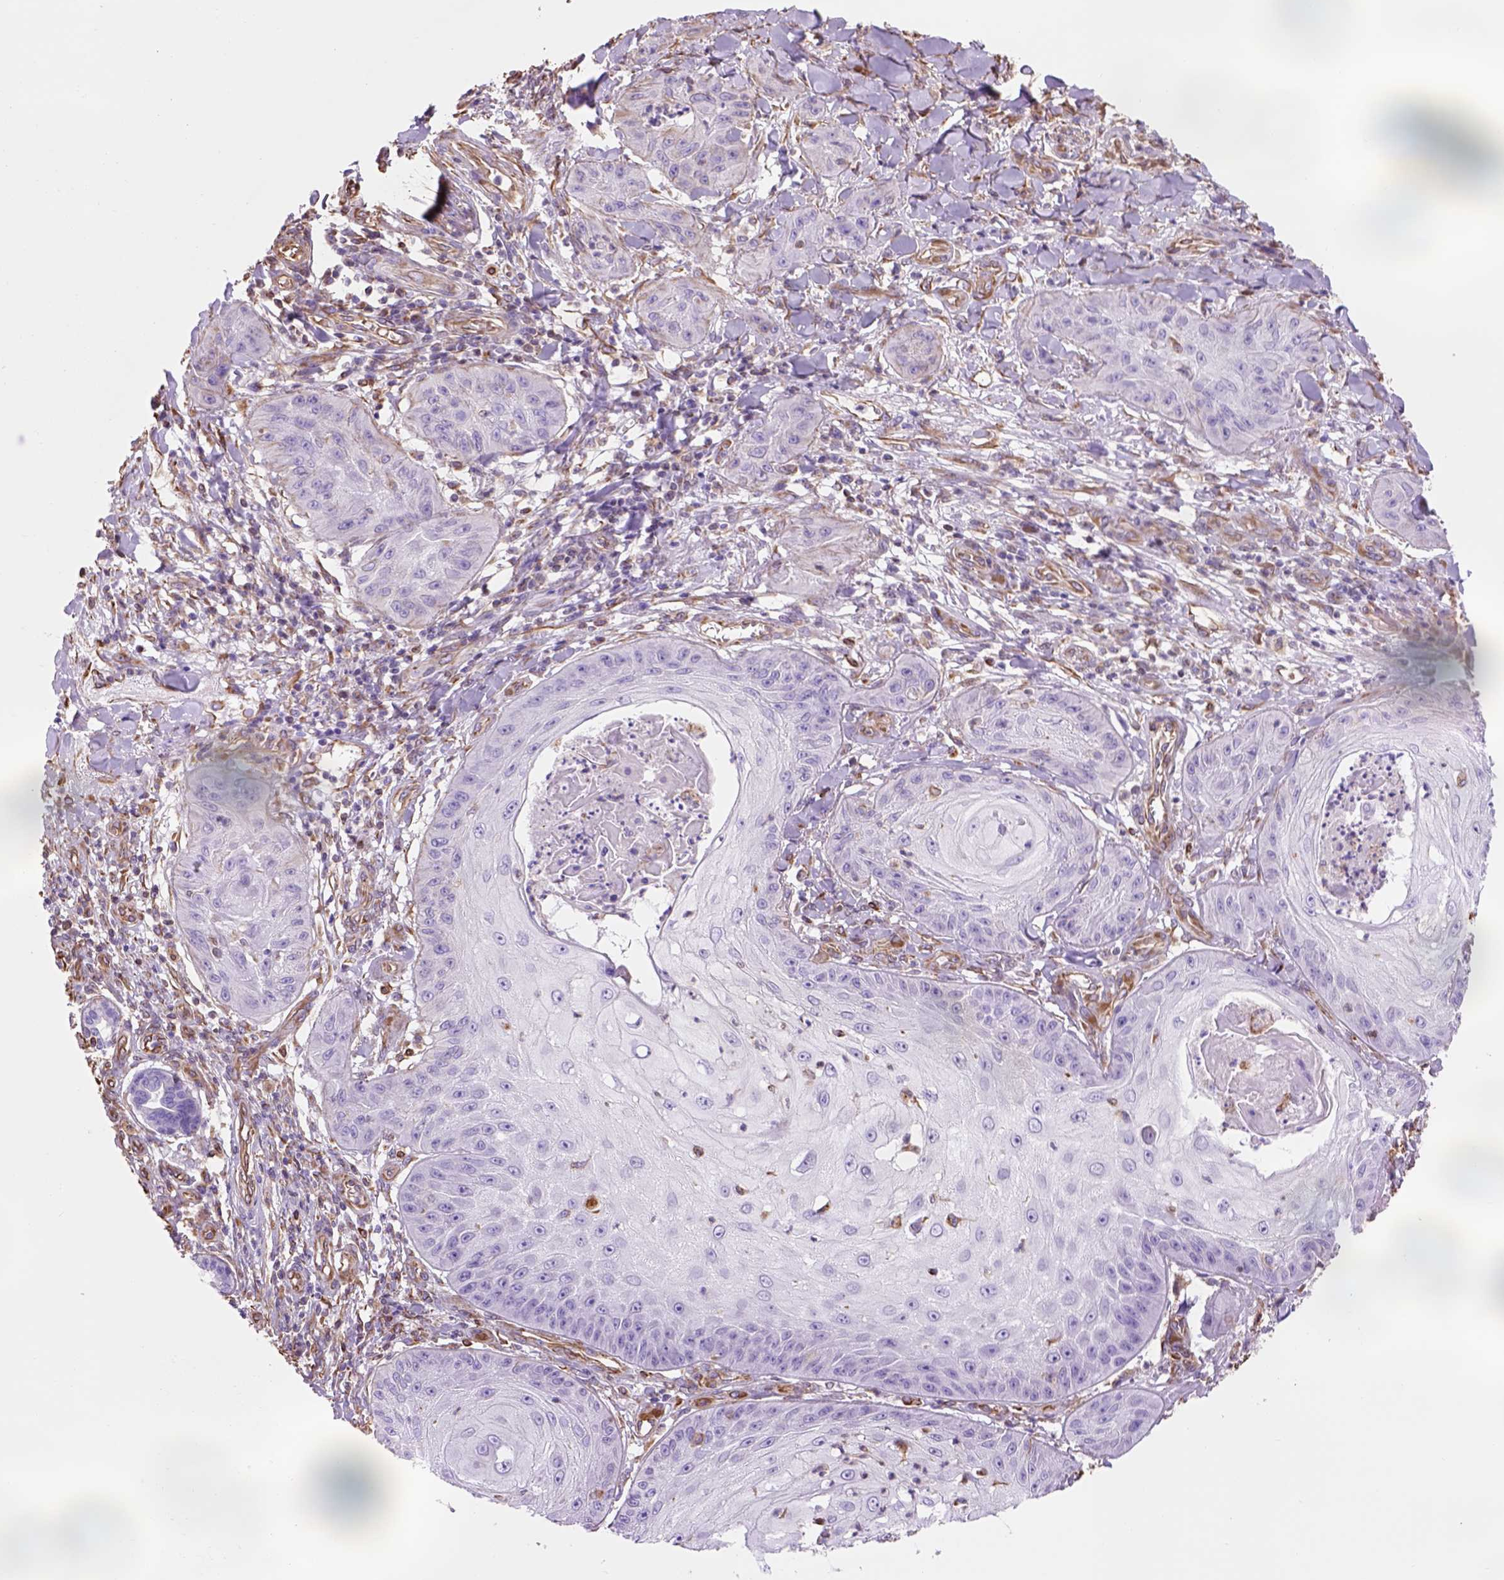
{"staining": {"intensity": "negative", "quantity": "none", "location": "none"}, "tissue": "skin cancer", "cell_type": "Tumor cells", "image_type": "cancer", "snomed": [{"axis": "morphology", "description": "Squamous cell carcinoma, NOS"}, {"axis": "topography", "description": "Skin"}], "caption": "The immunohistochemistry image has no significant staining in tumor cells of skin cancer (squamous cell carcinoma) tissue.", "gene": "ZZZ3", "patient": {"sex": "male", "age": 70}}